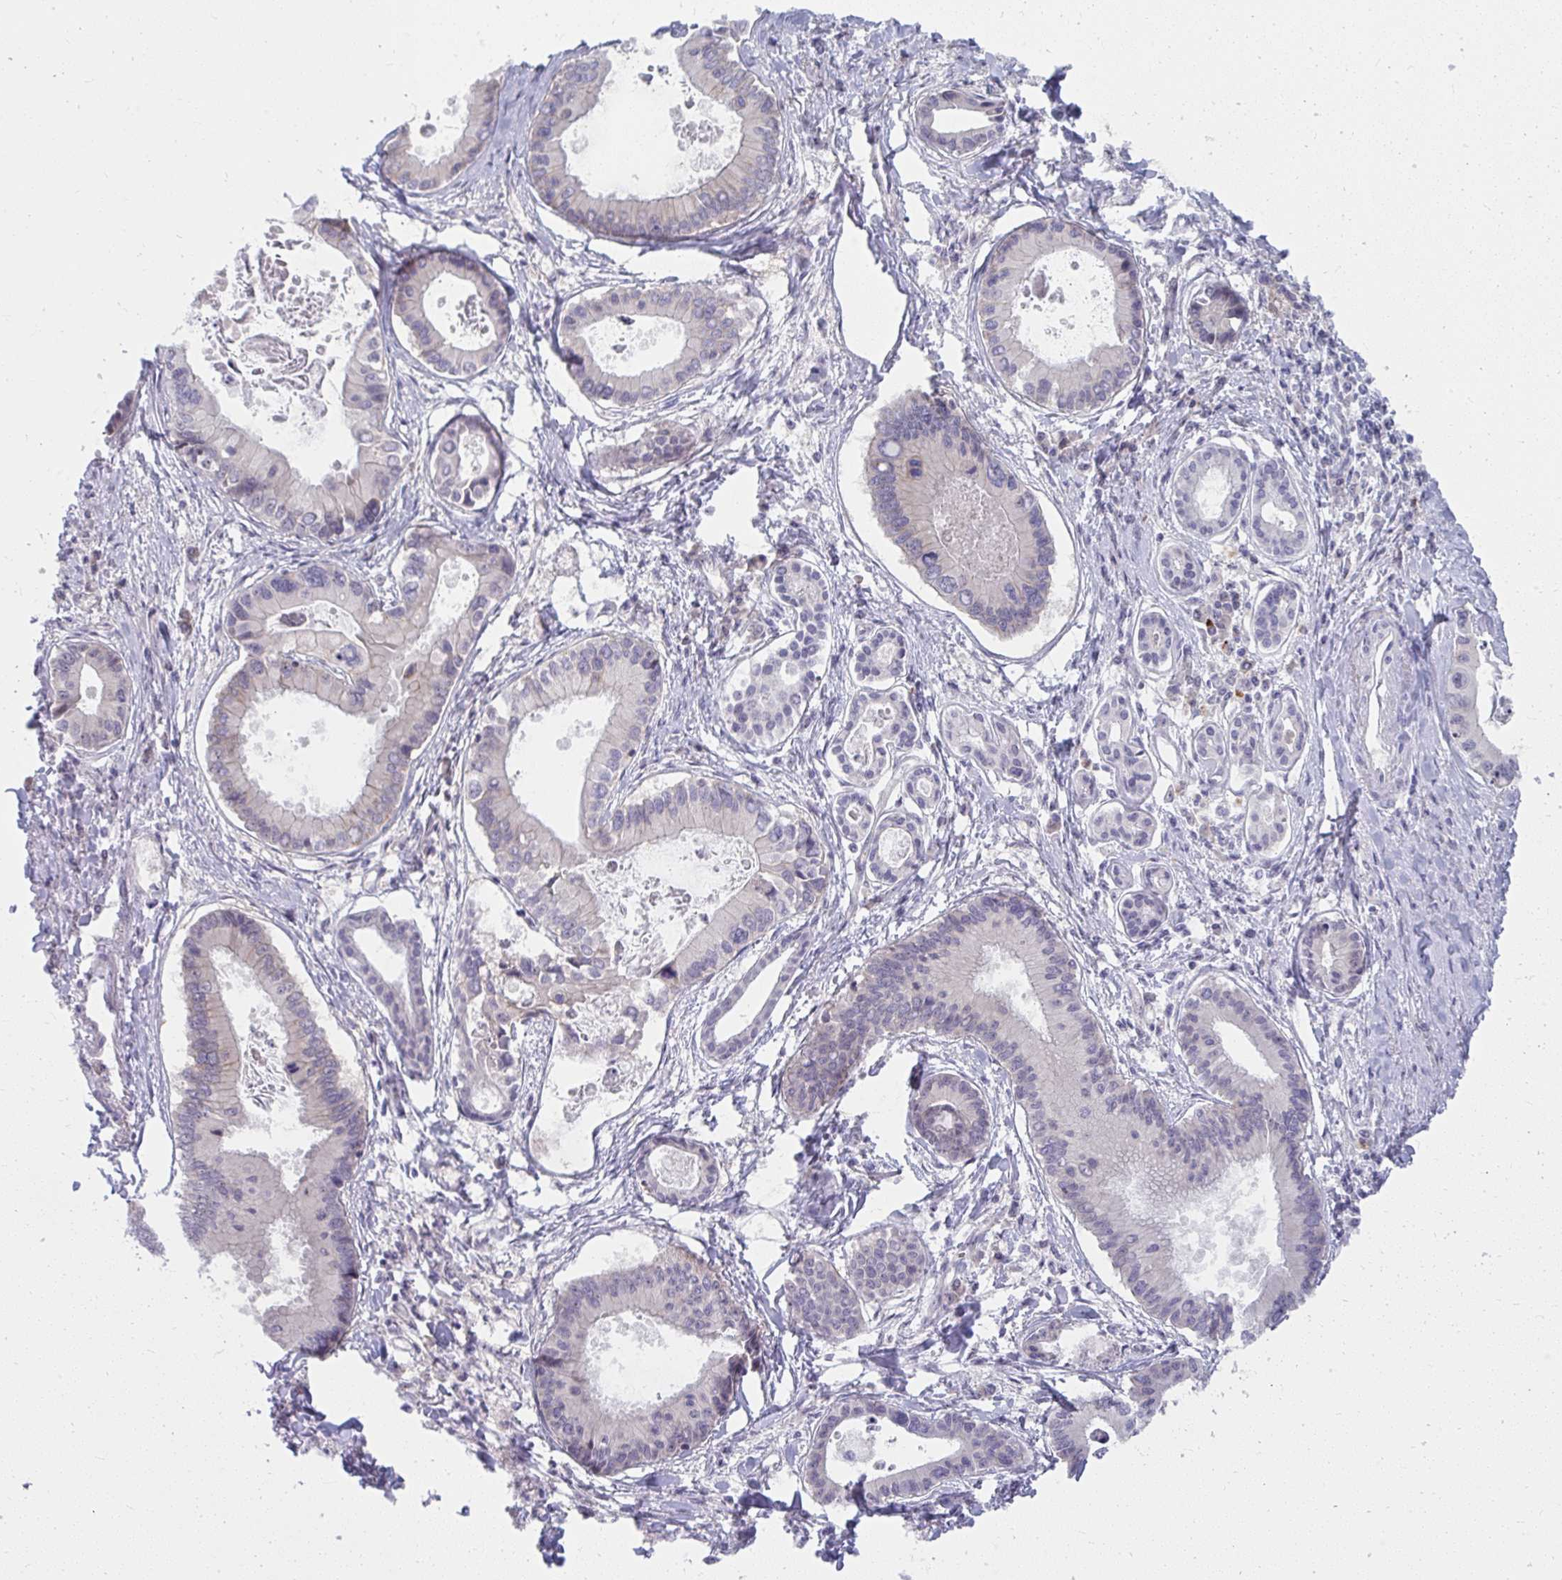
{"staining": {"intensity": "negative", "quantity": "none", "location": "none"}, "tissue": "liver cancer", "cell_type": "Tumor cells", "image_type": "cancer", "snomed": [{"axis": "morphology", "description": "Cholangiocarcinoma"}, {"axis": "topography", "description": "Liver"}], "caption": "An IHC image of liver cancer (cholangiocarcinoma) is shown. There is no staining in tumor cells of liver cancer (cholangiocarcinoma).", "gene": "MUS81", "patient": {"sex": "male", "age": 66}}